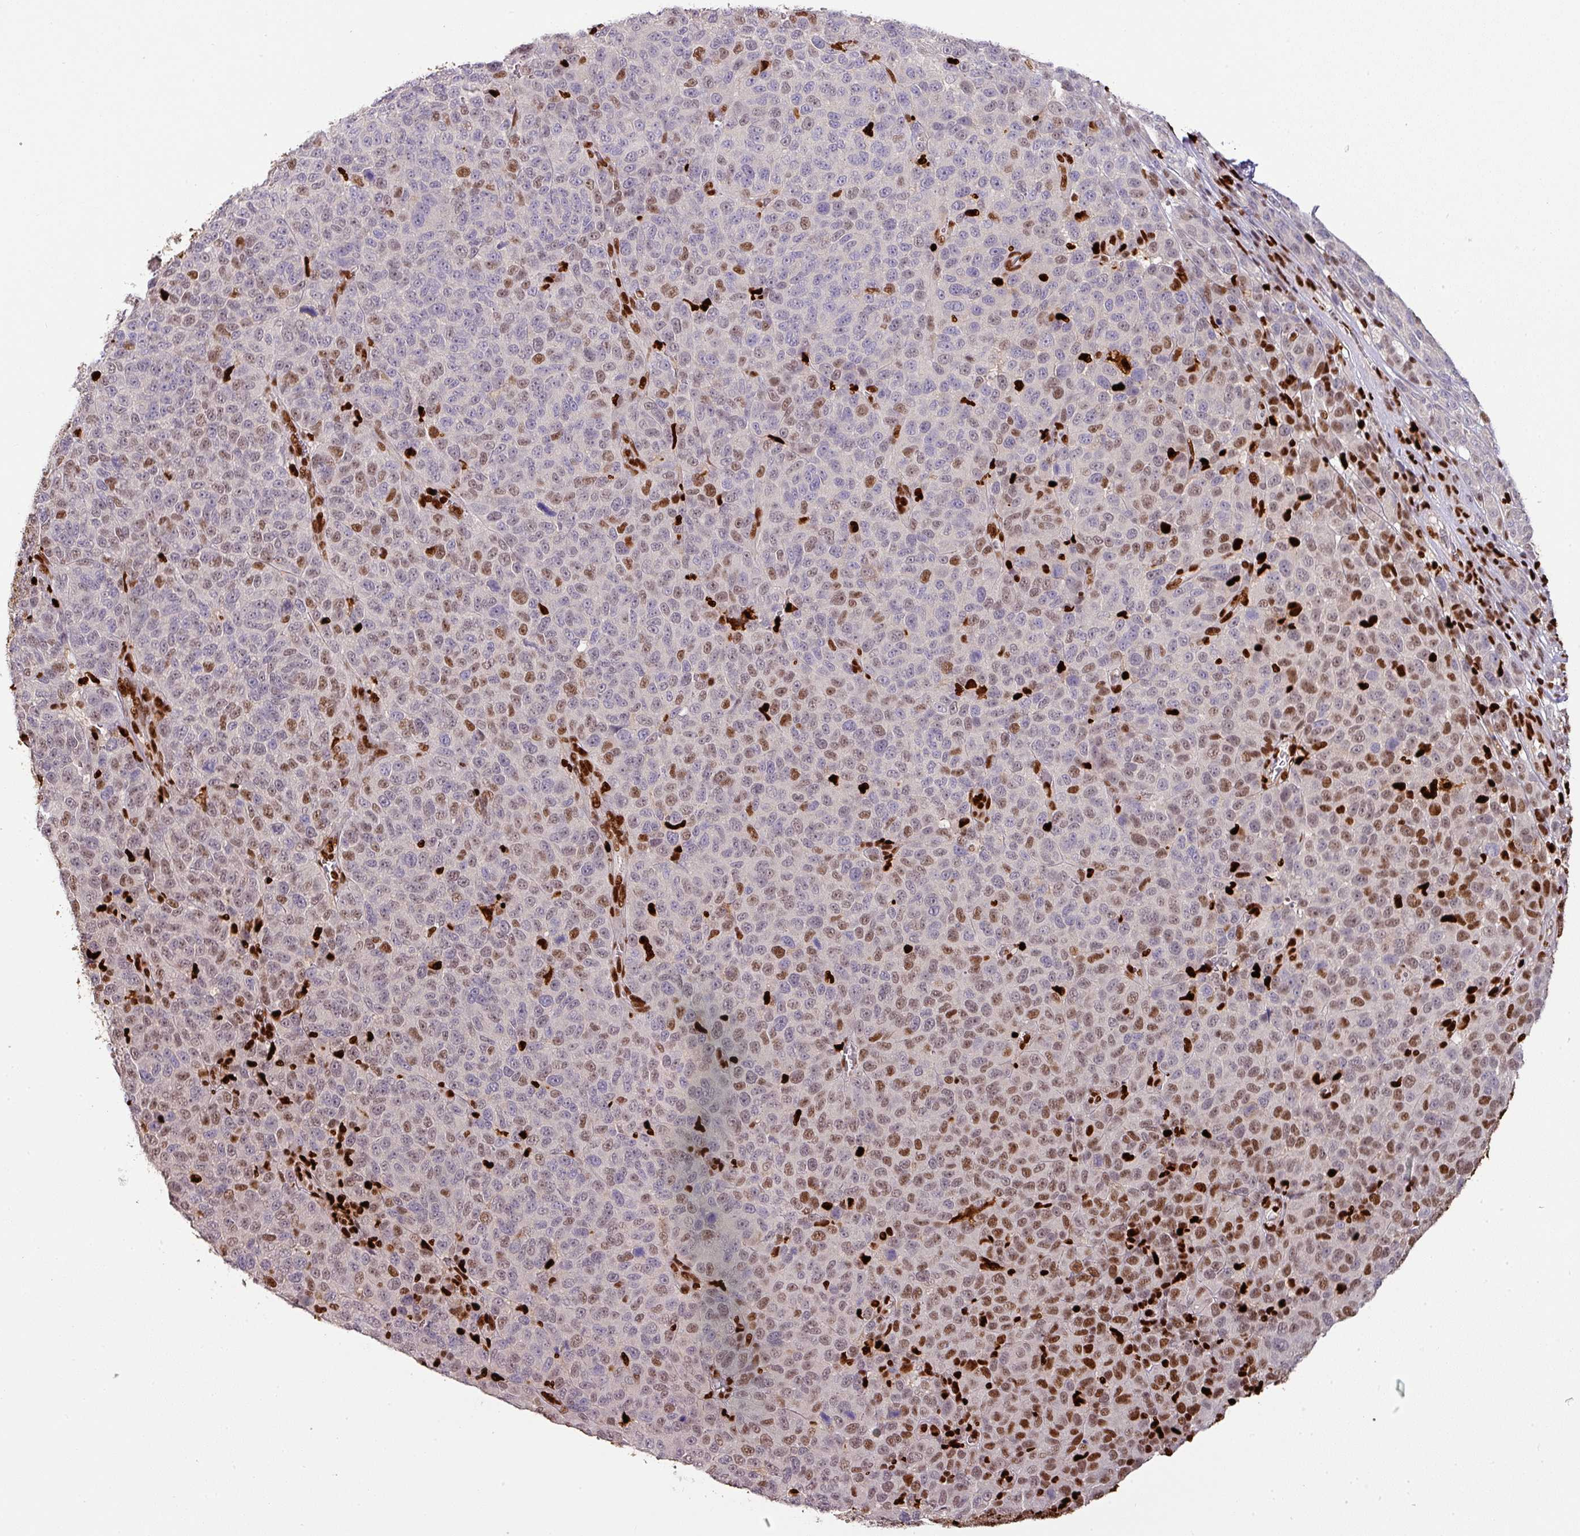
{"staining": {"intensity": "strong", "quantity": "25%-75%", "location": "nuclear"}, "tissue": "melanoma", "cell_type": "Tumor cells", "image_type": "cancer", "snomed": [{"axis": "morphology", "description": "Malignant melanoma, NOS"}, {"axis": "topography", "description": "Skin"}], "caption": "Immunohistochemical staining of malignant melanoma shows high levels of strong nuclear protein positivity in about 25%-75% of tumor cells.", "gene": "SAMHD1", "patient": {"sex": "male", "age": 49}}